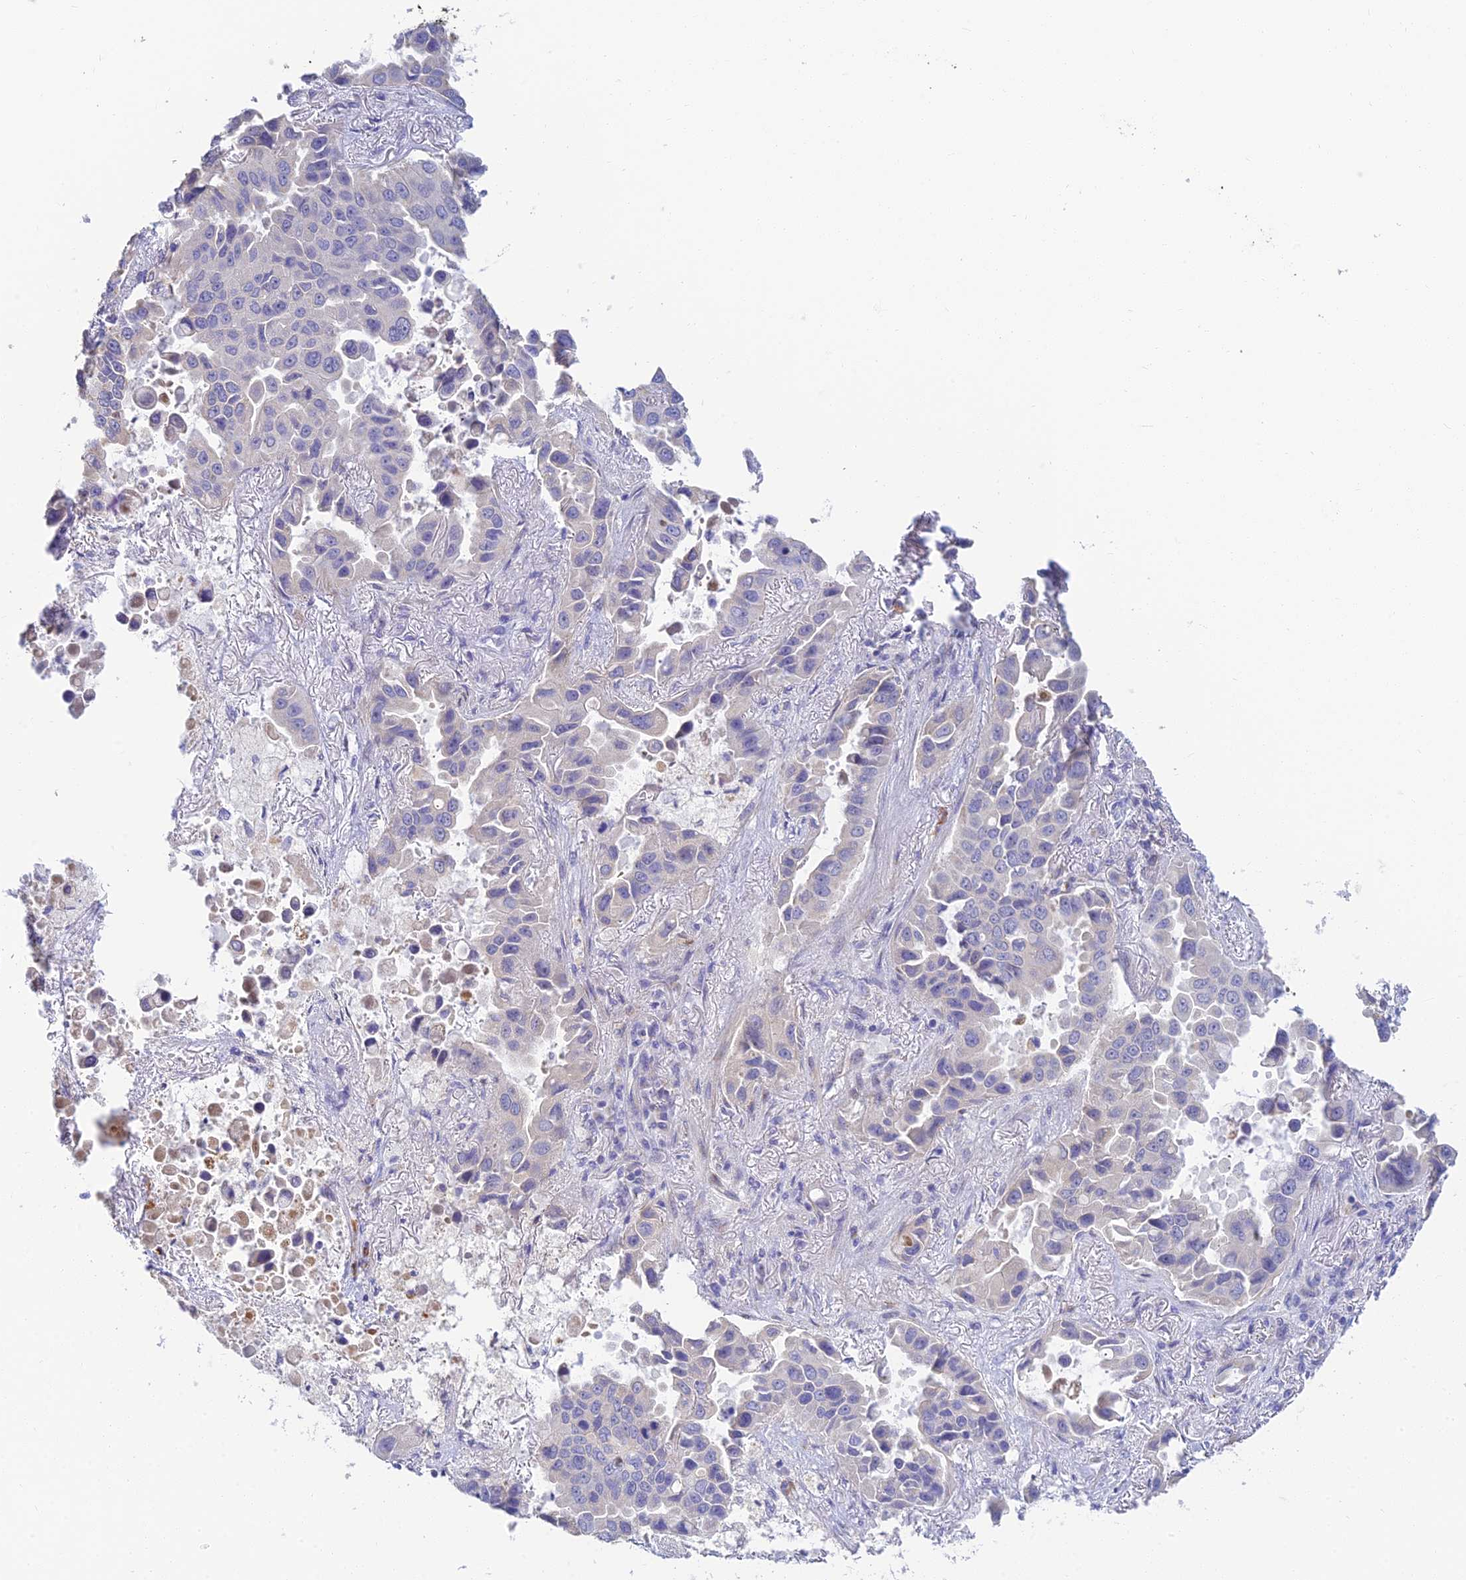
{"staining": {"intensity": "negative", "quantity": "none", "location": "none"}, "tissue": "lung cancer", "cell_type": "Tumor cells", "image_type": "cancer", "snomed": [{"axis": "morphology", "description": "Adenocarcinoma, NOS"}, {"axis": "topography", "description": "Lung"}], "caption": "The immunohistochemistry micrograph has no significant staining in tumor cells of adenocarcinoma (lung) tissue. The staining was performed using DAB to visualize the protein expression in brown, while the nuclei were stained in blue with hematoxylin (Magnification: 20x).", "gene": "INTS13", "patient": {"sex": "male", "age": 64}}